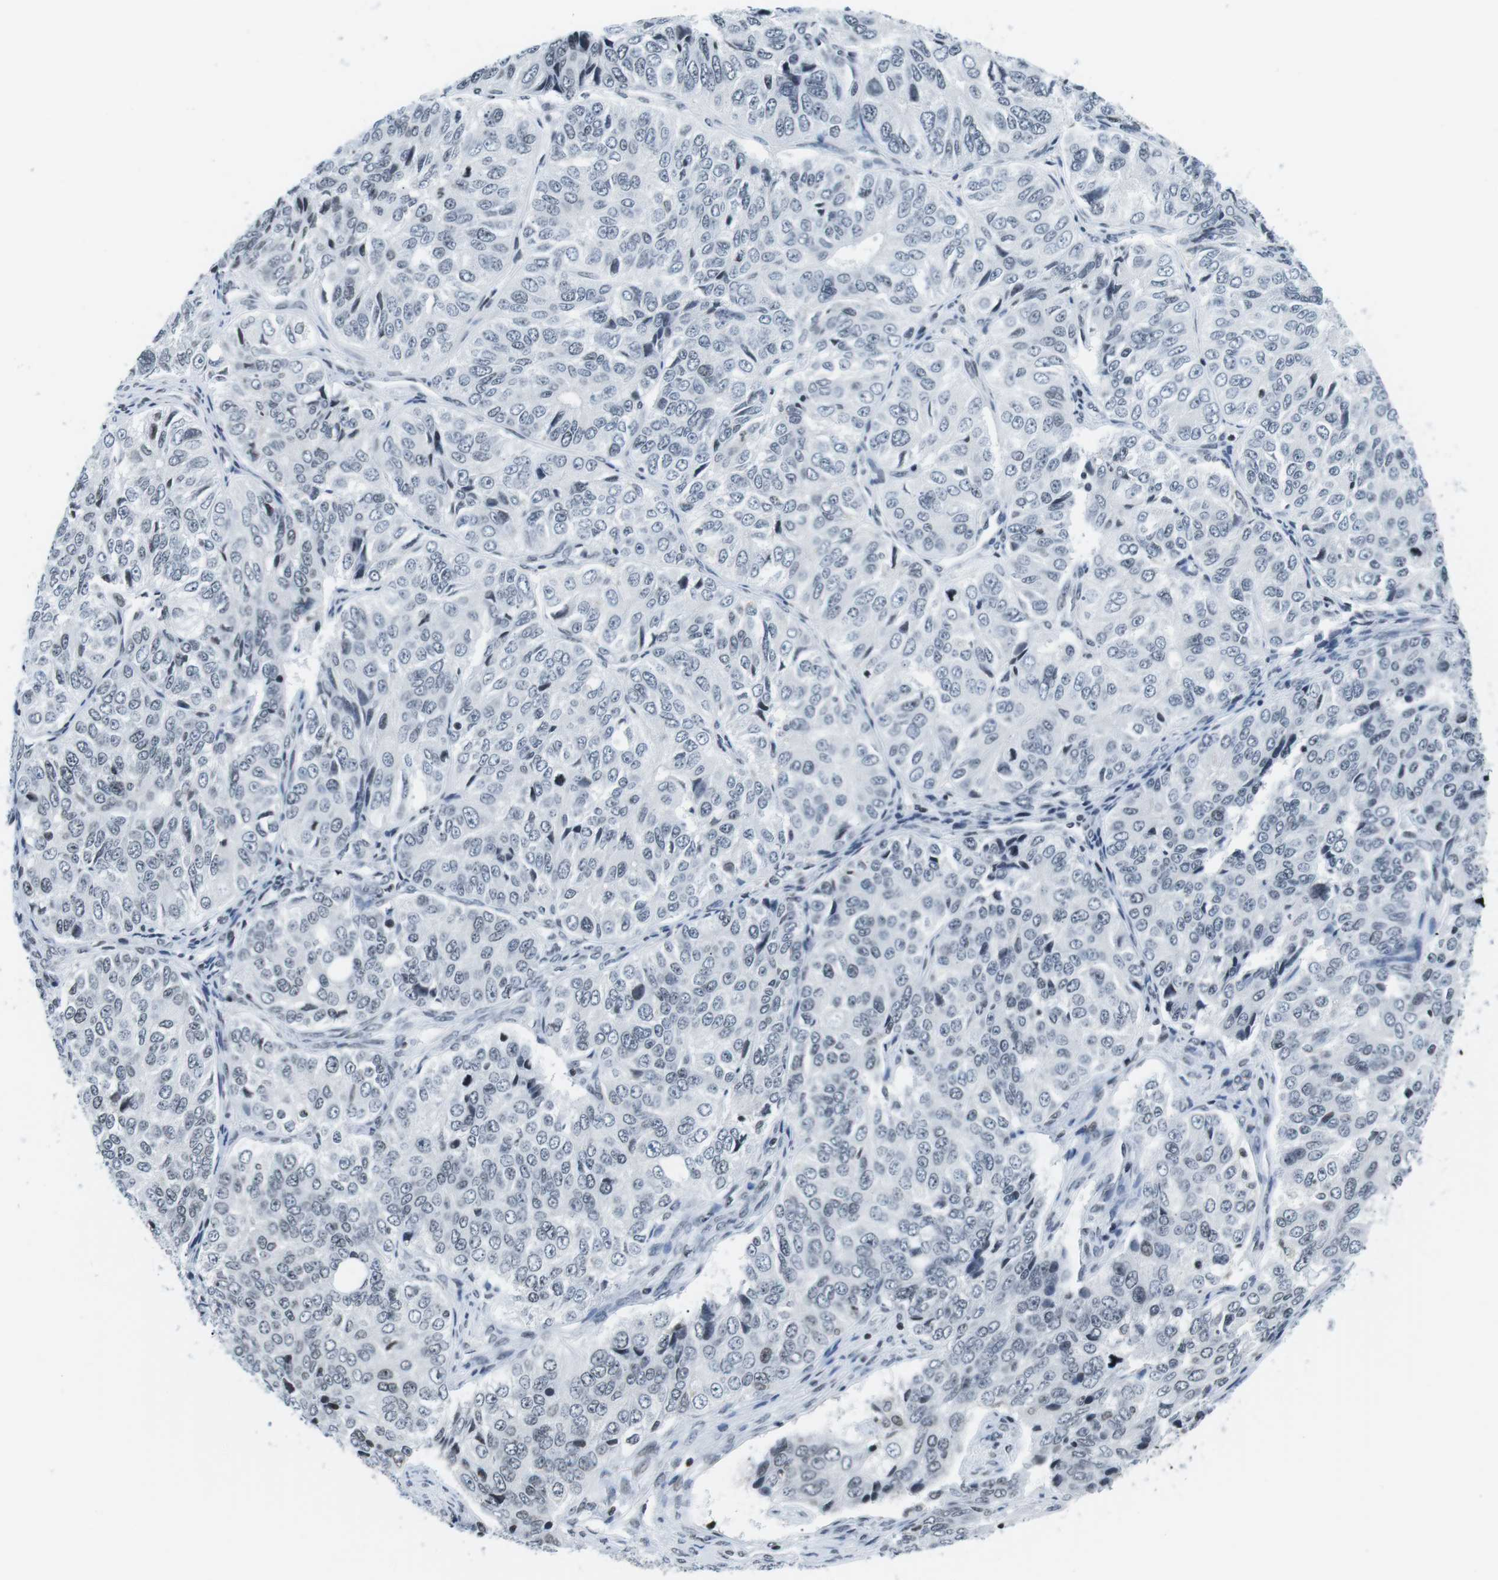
{"staining": {"intensity": "negative", "quantity": "none", "location": "none"}, "tissue": "ovarian cancer", "cell_type": "Tumor cells", "image_type": "cancer", "snomed": [{"axis": "morphology", "description": "Carcinoma, endometroid"}, {"axis": "topography", "description": "Ovary"}], "caption": "Immunohistochemical staining of human ovarian endometroid carcinoma exhibits no significant expression in tumor cells.", "gene": "E2F2", "patient": {"sex": "female", "age": 51}}